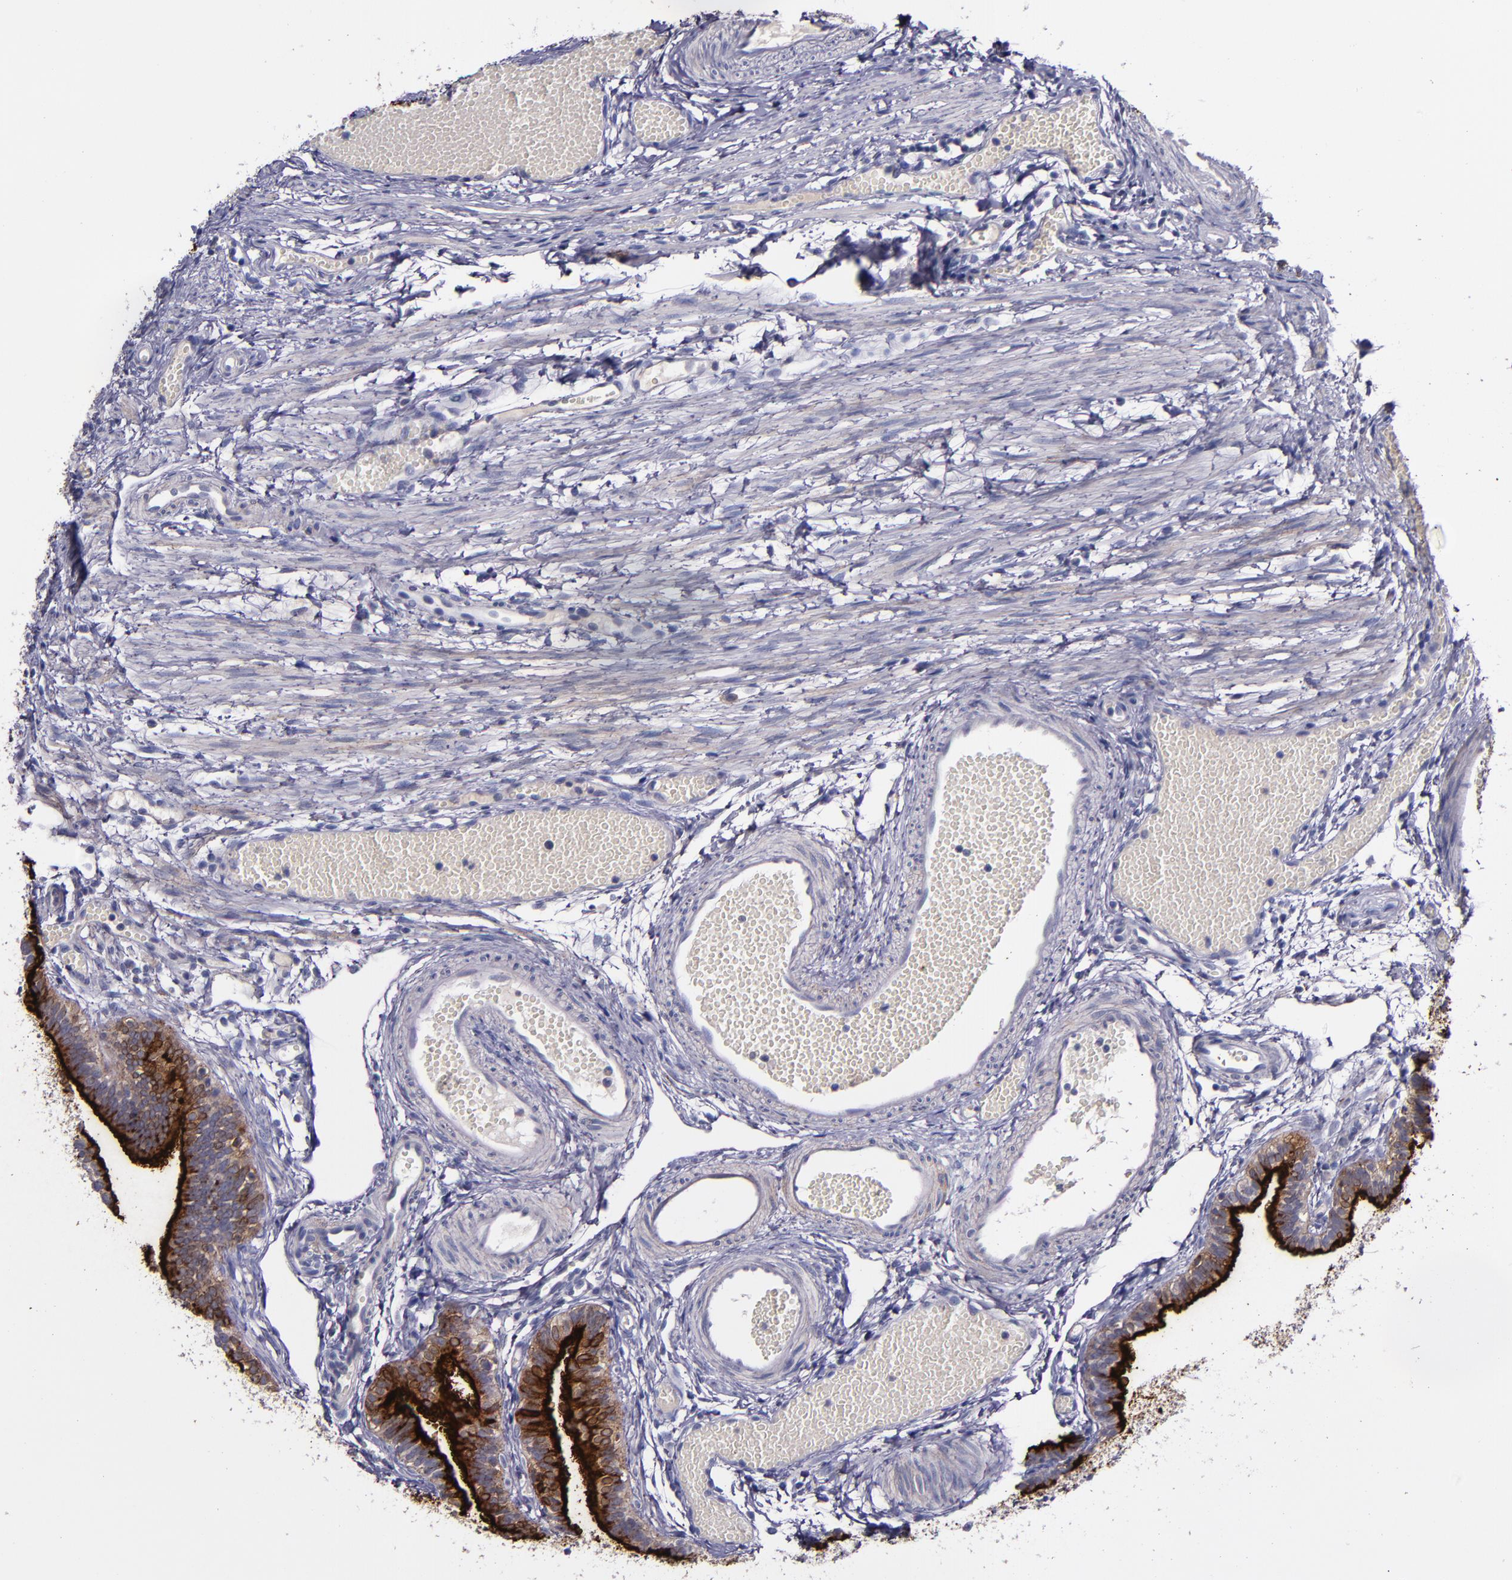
{"staining": {"intensity": "strong", "quantity": ">75%", "location": "cytoplasmic/membranous"}, "tissue": "fallopian tube", "cell_type": "Glandular cells", "image_type": "normal", "snomed": [{"axis": "morphology", "description": "Normal tissue, NOS"}, {"axis": "topography", "description": "Fallopian tube"}], "caption": "Protein staining shows strong cytoplasmic/membranous expression in about >75% of glandular cells in unremarkable fallopian tube.", "gene": "MFGE8", "patient": {"sex": "female", "age": 29}}